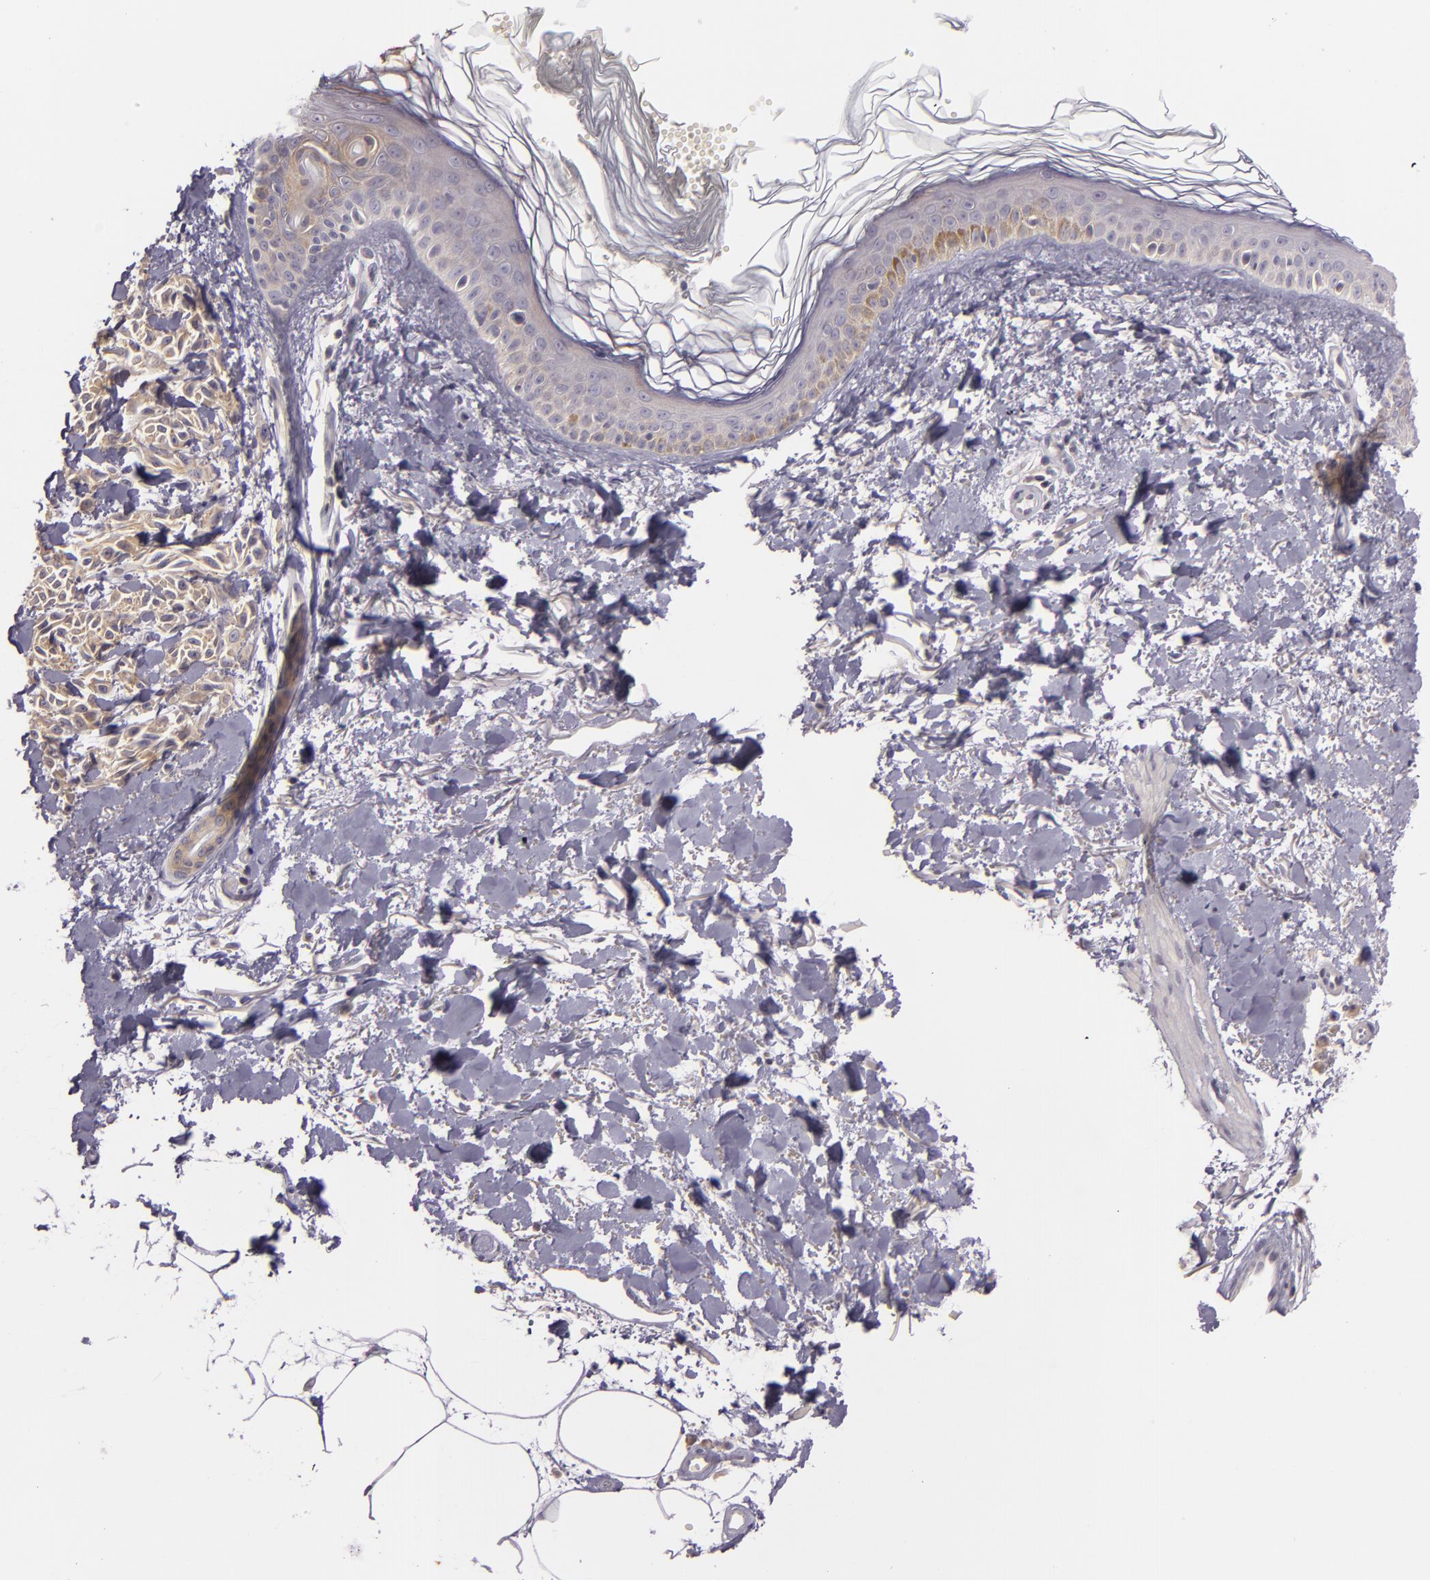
{"staining": {"intensity": "weak", "quantity": ">75%", "location": "cytoplasmic/membranous"}, "tissue": "melanoma", "cell_type": "Tumor cells", "image_type": "cancer", "snomed": [{"axis": "morphology", "description": "Malignant melanoma, NOS"}, {"axis": "topography", "description": "Skin"}], "caption": "About >75% of tumor cells in melanoma show weak cytoplasmic/membranous protein positivity as visualized by brown immunohistochemical staining.", "gene": "RALGAPA1", "patient": {"sex": "female", "age": 73}}